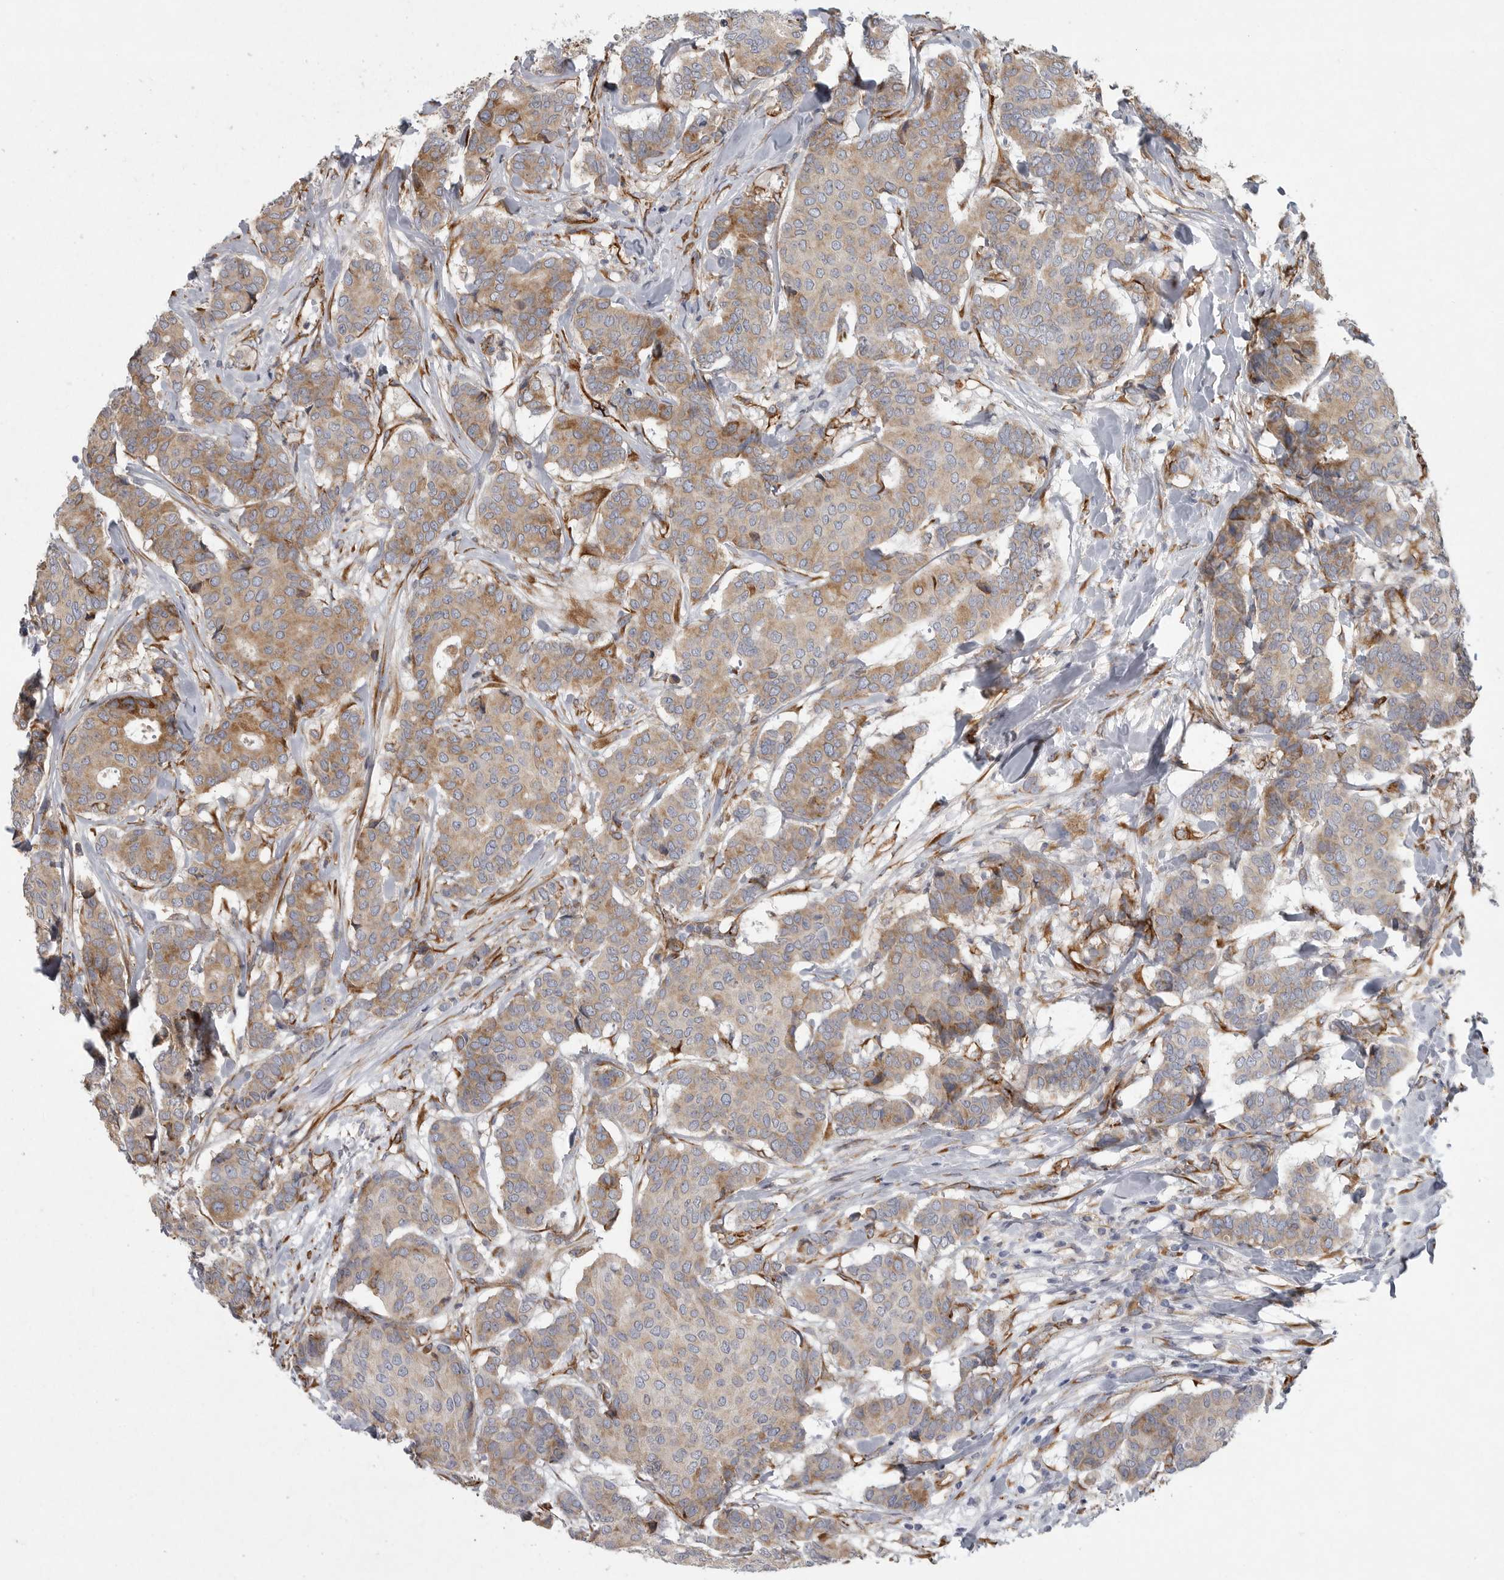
{"staining": {"intensity": "moderate", "quantity": "25%-75%", "location": "cytoplasmic/membranous"}, "tissue": "breast cancer", "cell_type": "Tumor cells", "image_type": "cancer", "snomed": [{"axis": "morphology", "description": "Duct carcinoma"}, {"axis": "topography", "description": "Breast"}], "caption": "DAB (3,3'-diaminobenzidine) immunohistochemical staining of human breast cancer (invasive ductal carcinoma) reveals moderate cytoplasmic/membranous protein staining in approximately 25%-75% of tumor cells. Using DAB (3,3'-diaminobenzidine) (brown) and hematoxylin (blue) stains, captured at high magnification using brightfield microscopy.", "gene": "MINPP1", "patient": {"sex": "female", "age": 75}}